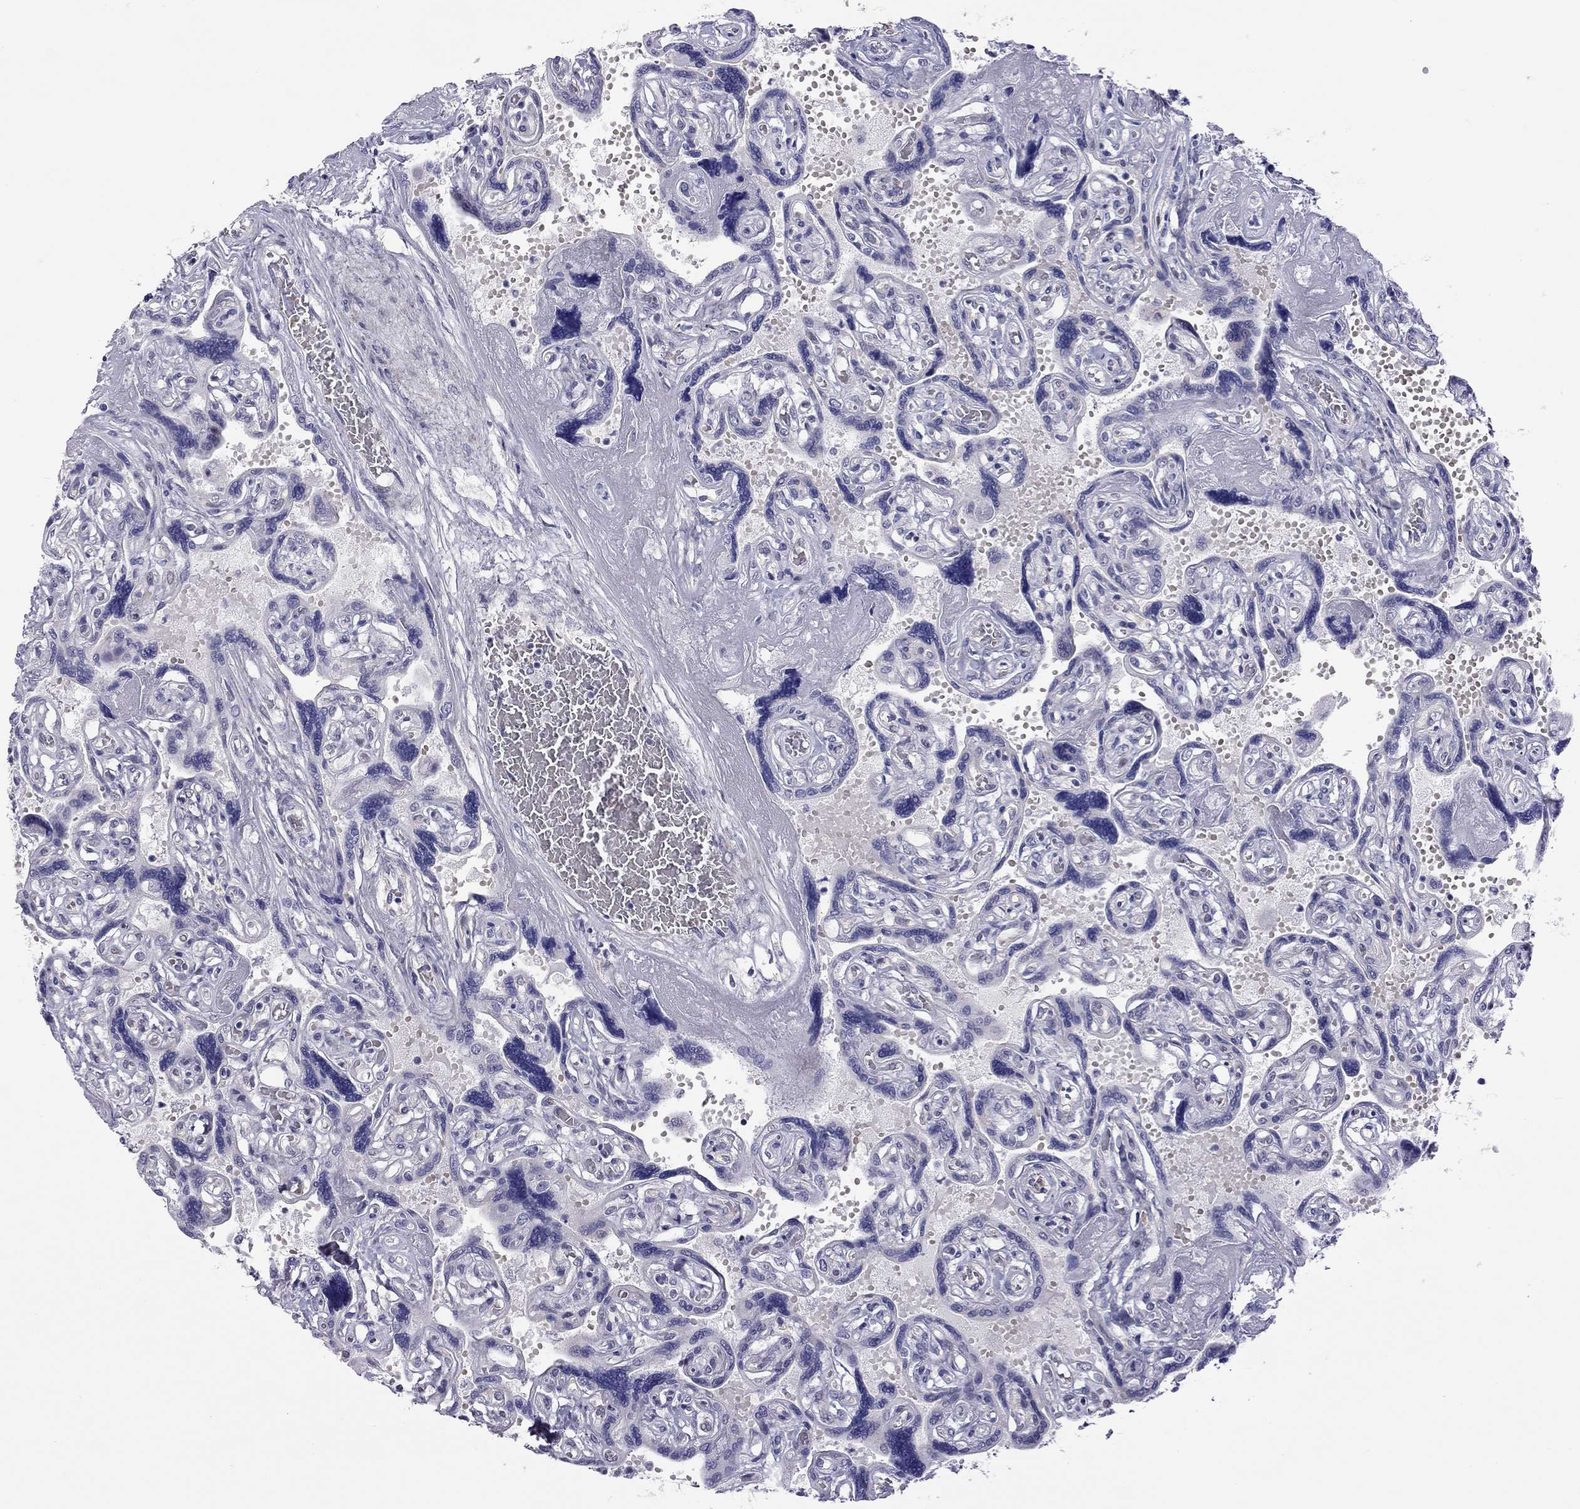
{"staining": {"intensity": "negative", "quantity": "none", "location": "none"}, "tissue": "placenta", "cell_type": "Decidual cells", "image_type": "normal", "snomed": [{"axis": "morphology", "description": "Normal tissue, NOS"}, {"axis": "topography", "description": "Placenta"}], "caption": "Immunohistochemical staining of unremarkable placenta demonstrates no significant expression in decidual cells. Nuclei are stained in blue.", "gene": "C8orf88", "patient": {"sex": "female", "age": 32}}